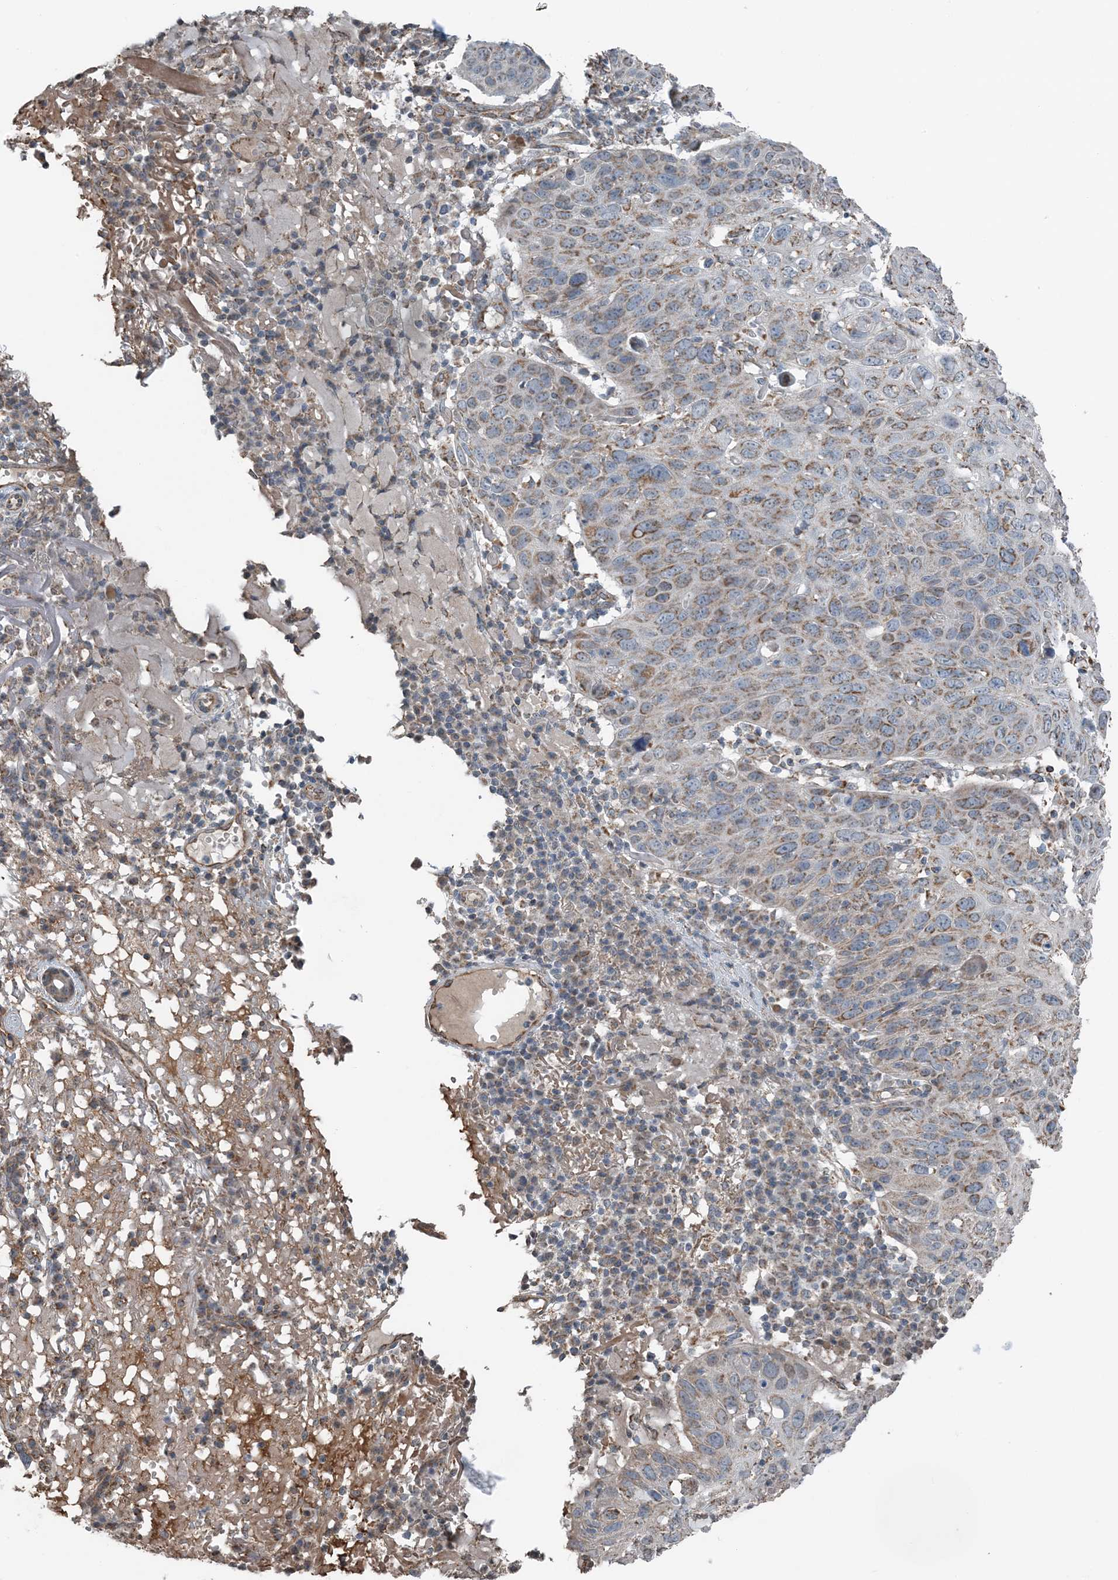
{"staining": {"intensity": "moderate", "quantity": ">75%", "location": "cytoplasmic/membranous"}, "tissue": "skin cancer", "cell_type": "Tumor cells", "image_type": "cancer", "snomed": [{"axis": "morphology", "description": "Squamous cell carcinoma, NOS"}, {"axis": "topography", "description": "Skin"}], "caption": "Immunohistochemistry (IHC) (DAB) staining of skin squamous cell carcinoma demonstrates moderate cytoplasmic/membranous protein expression in approximately >75% of tumor cells.", "gene": "PILRB", "patient": {"sex": "female", "age": 90}}